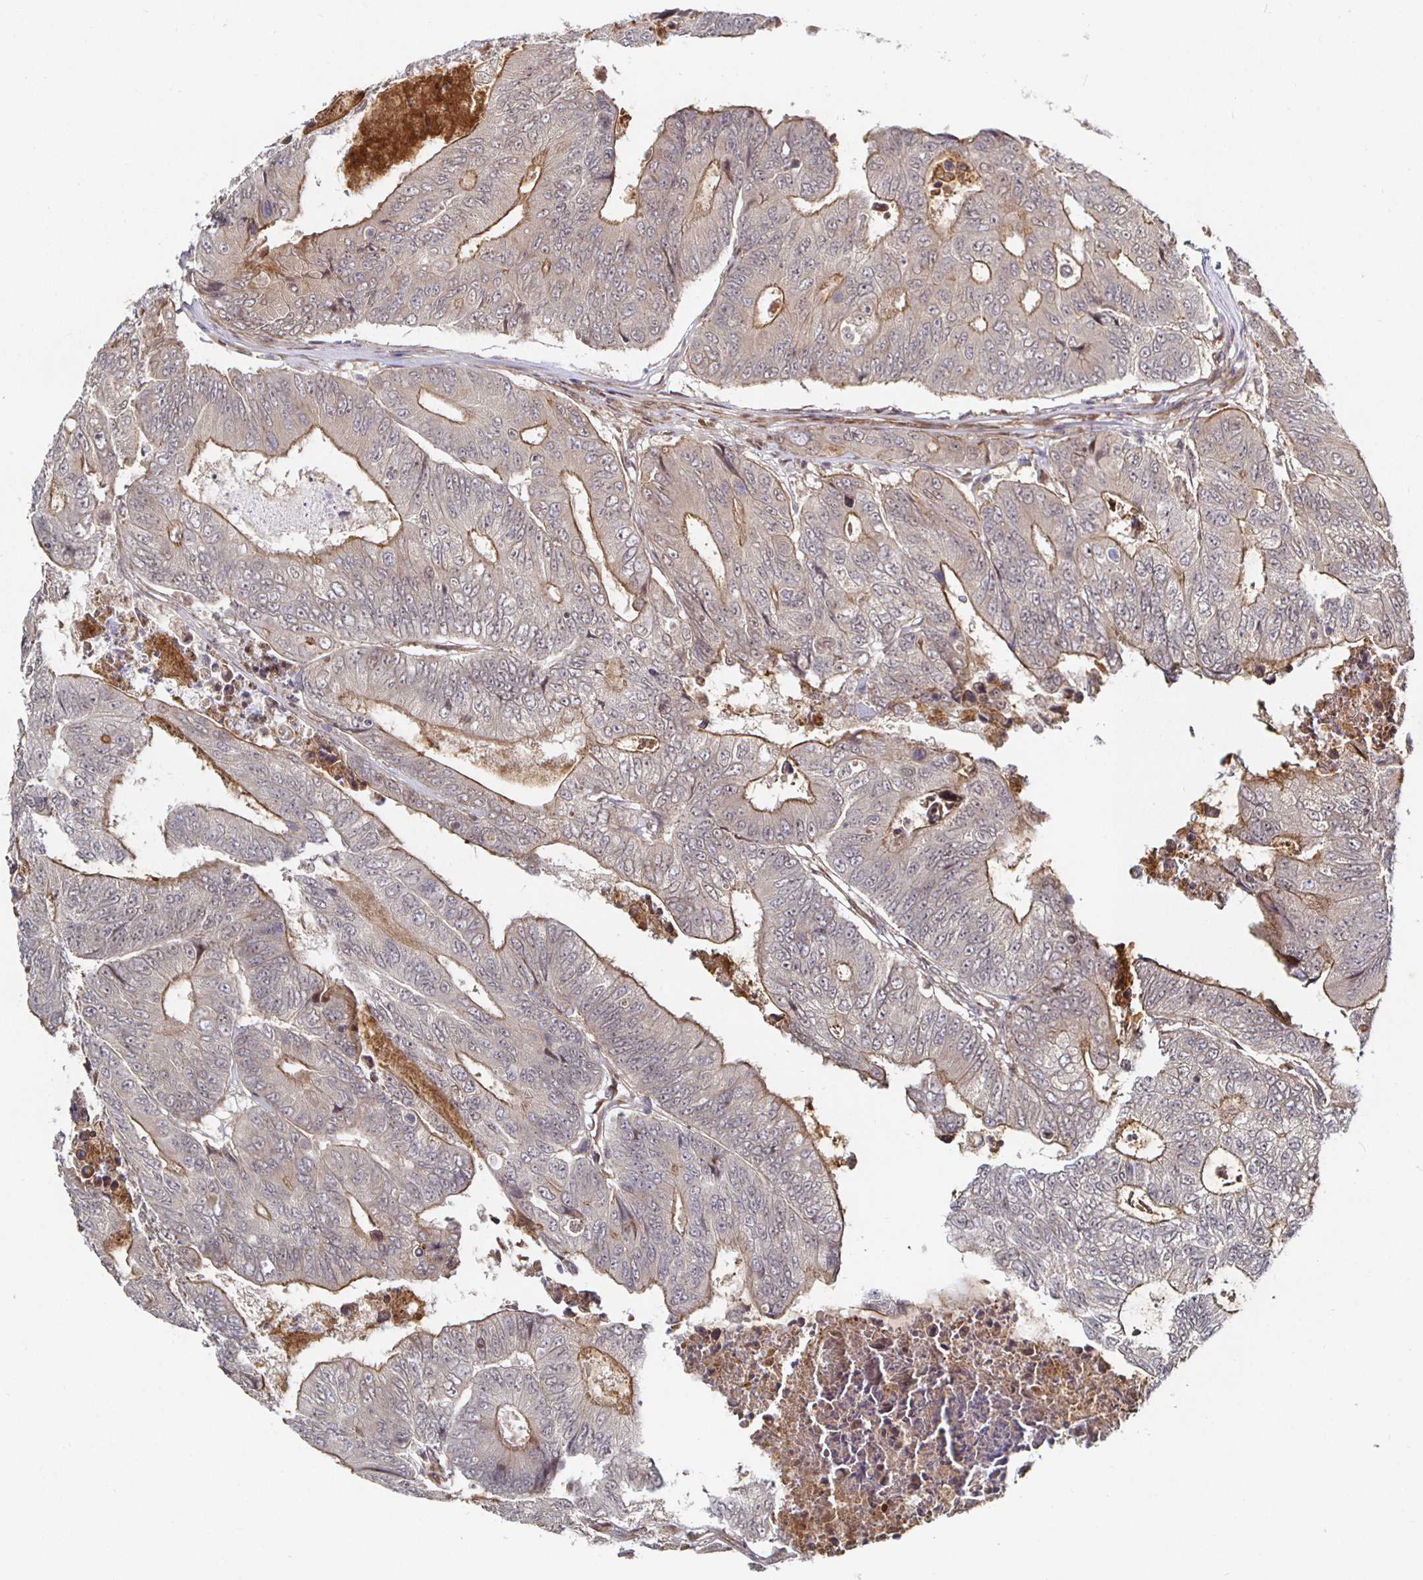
{"staining": {"intensity": "moderate", "quantity": "25%-75%", "location": "cytoplasmic/membranous"}, "tissue": "colorectal cancer", "cell_type": "Tumor cells", "image_type": "cancer", "snomed": [{"axis": "morphology", "description": "Adenocarcinoma, NOS"}, {"axis": "topography", "description": "Colon"}], "caption": "Immunohistochemistry image of human adenocarcinoma (colorectal) stained for a protein (brown), which shows medium levels of moderate cytoplasmic/membranous staining in about 25%-75% of tumor cells.", "gene": "TBKBP1", "patient": {"sex": "female", "age": 48}}